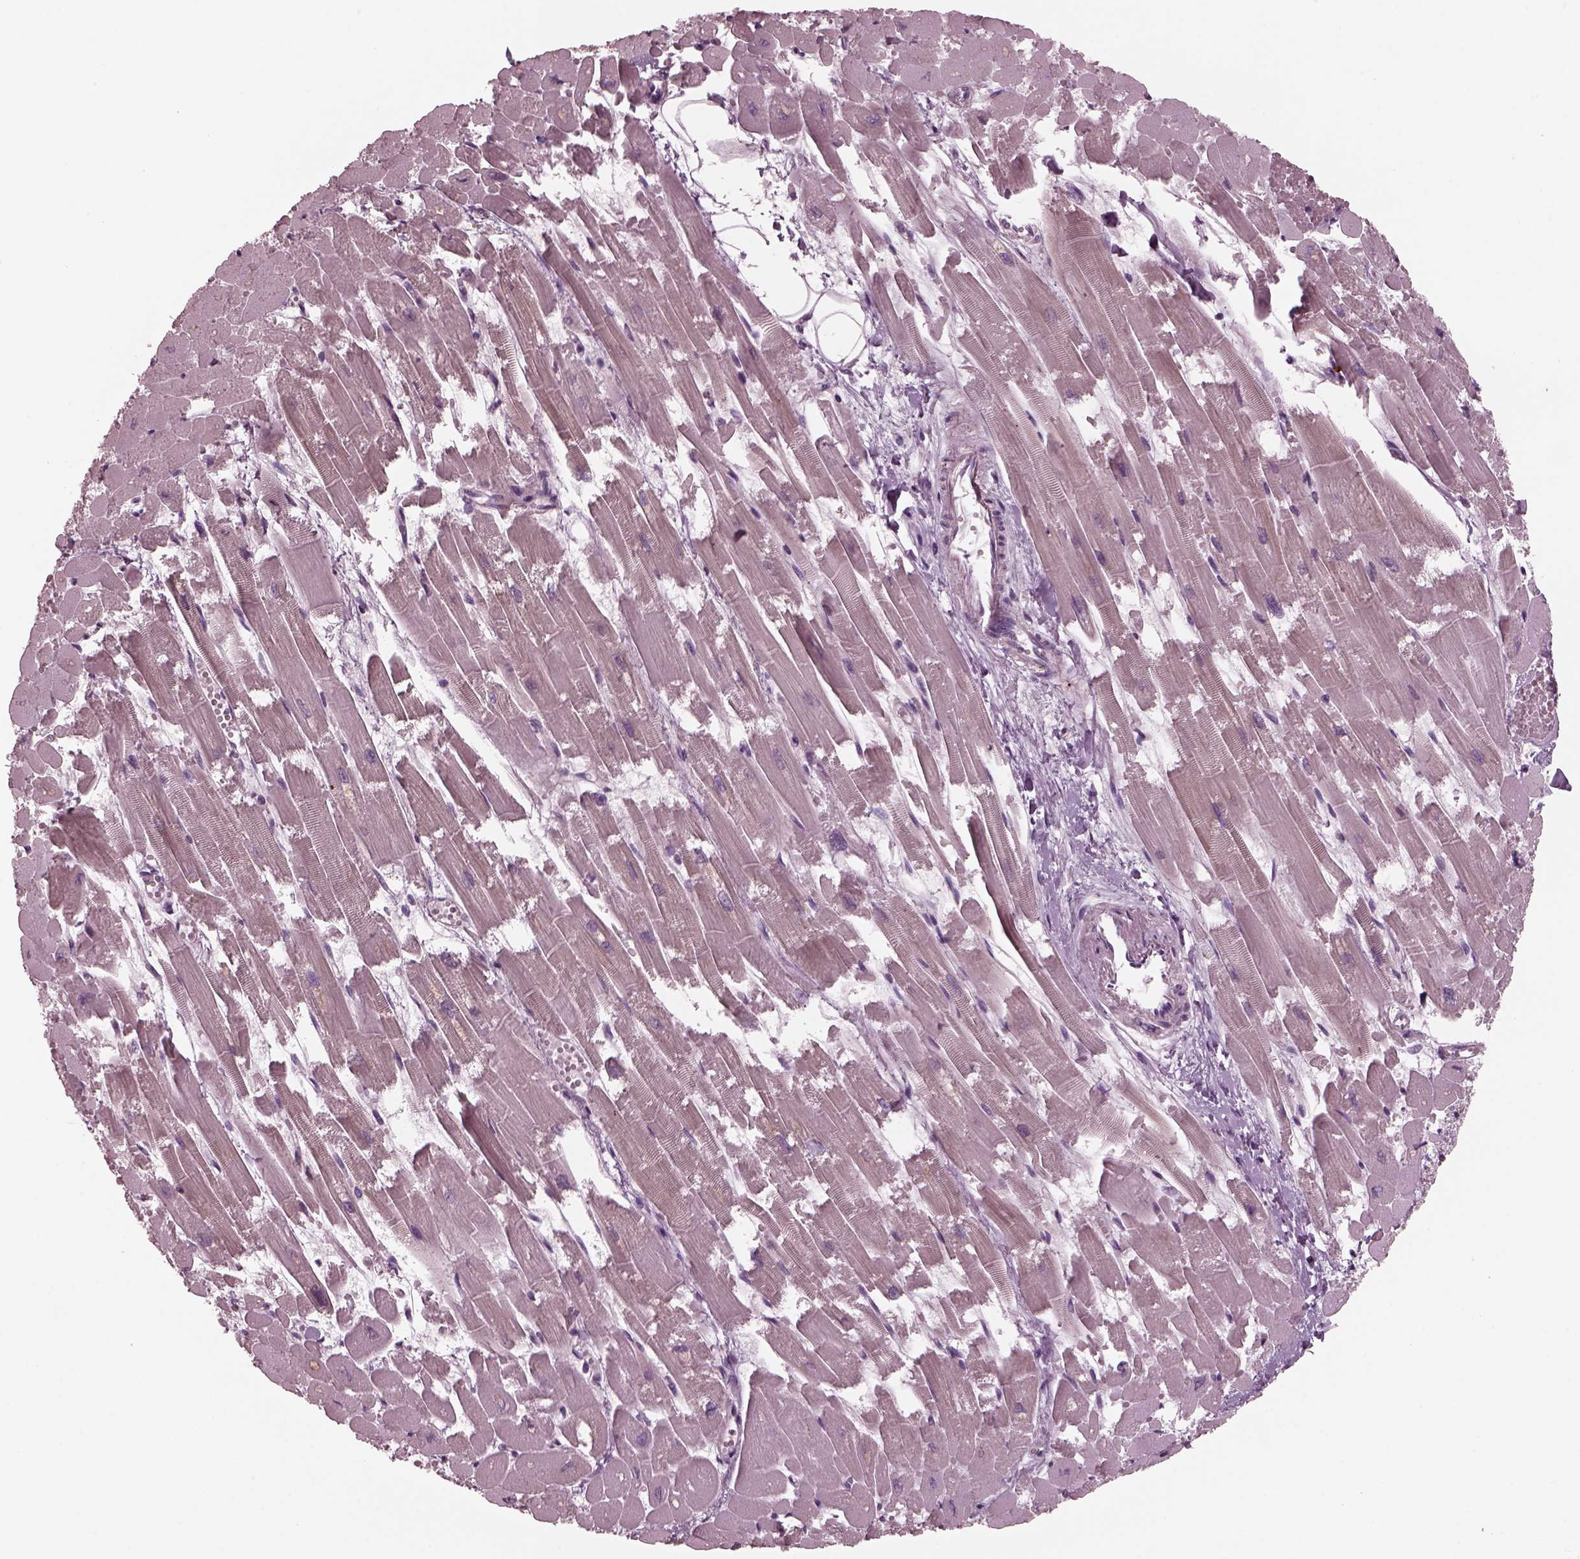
{"staining": {"intensity": "negative", "quantity": "none", "location": "none"}, "tissue": "heart muscle", "cell_type": "Cardiomyocytes", "image_type": "normal", "snomed": [{"axis": "morphology", "description": "Normal tissue, NOS"}, {"axis": "topography", "description": "Heart"}], "caption": "Immunohistochemistry of unremarkable heart muscle displays no expression in cardiomyocytes. (DAB immunohistochemistry (IHC) visualized using brightfield microscopy, high magnification).", "gene": "SAXO1", "patient": {"sex": "female", "age": 52}}